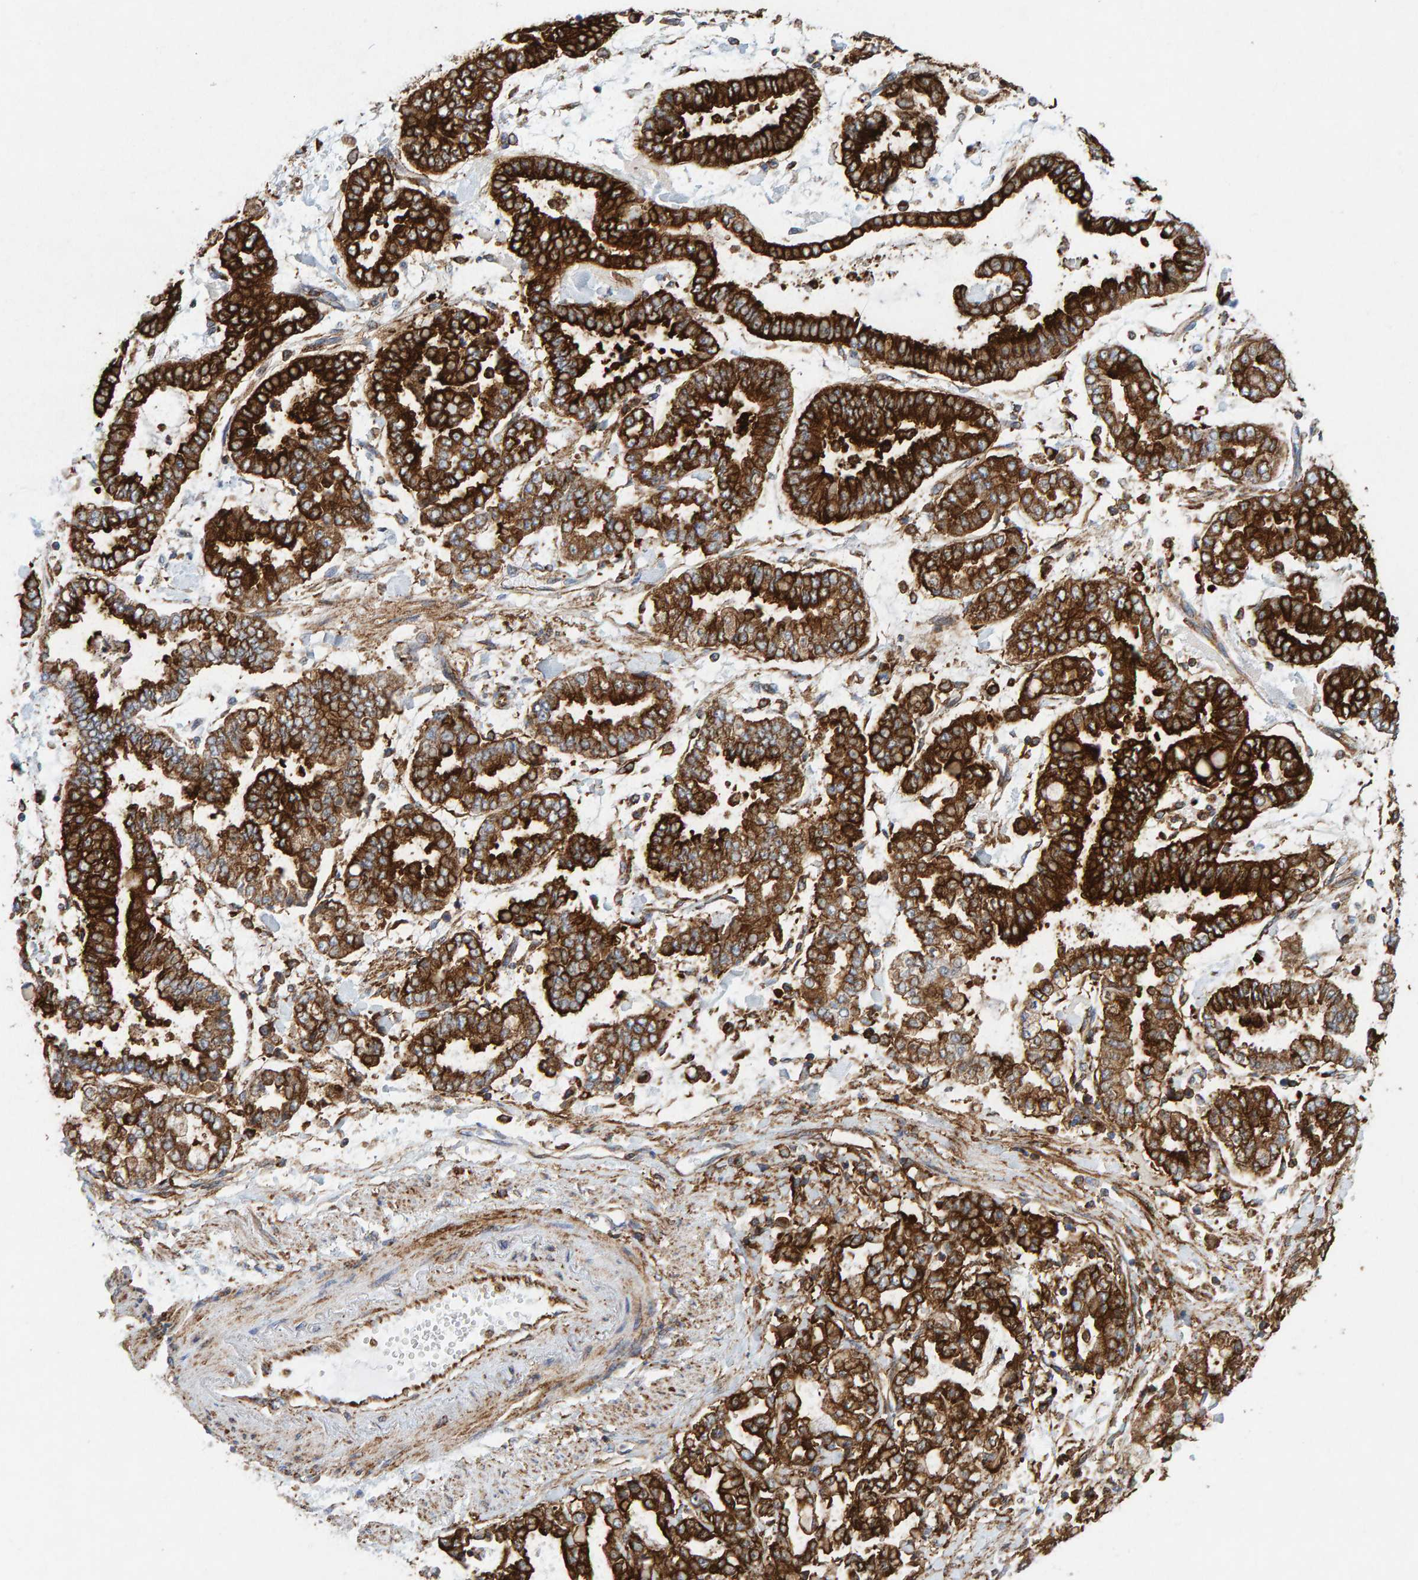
{"staining": {"intensity": "strong", "quantity": ">75%", "location": "cytoplasmic/membranous"}, "tissue": "stomach cancer", "cell_type": "Tumor cells", "image_type": "cancer", "snomed": [{"axis": "morphology", "description": "Normal tissue, NOS"}, {"axis": "morphology", "description": "Adenocarcinoma, NOS"}, {"axis": "topography", "description": "Stomach, upper"}, {"axis": "topography", "description": "Stomach"}], "caption": "Human stomach cancer stained with a protein marker displays strong staining in tumor cells.", "gene": "MVP", "patient": {"sex": "male", "age": 76}}